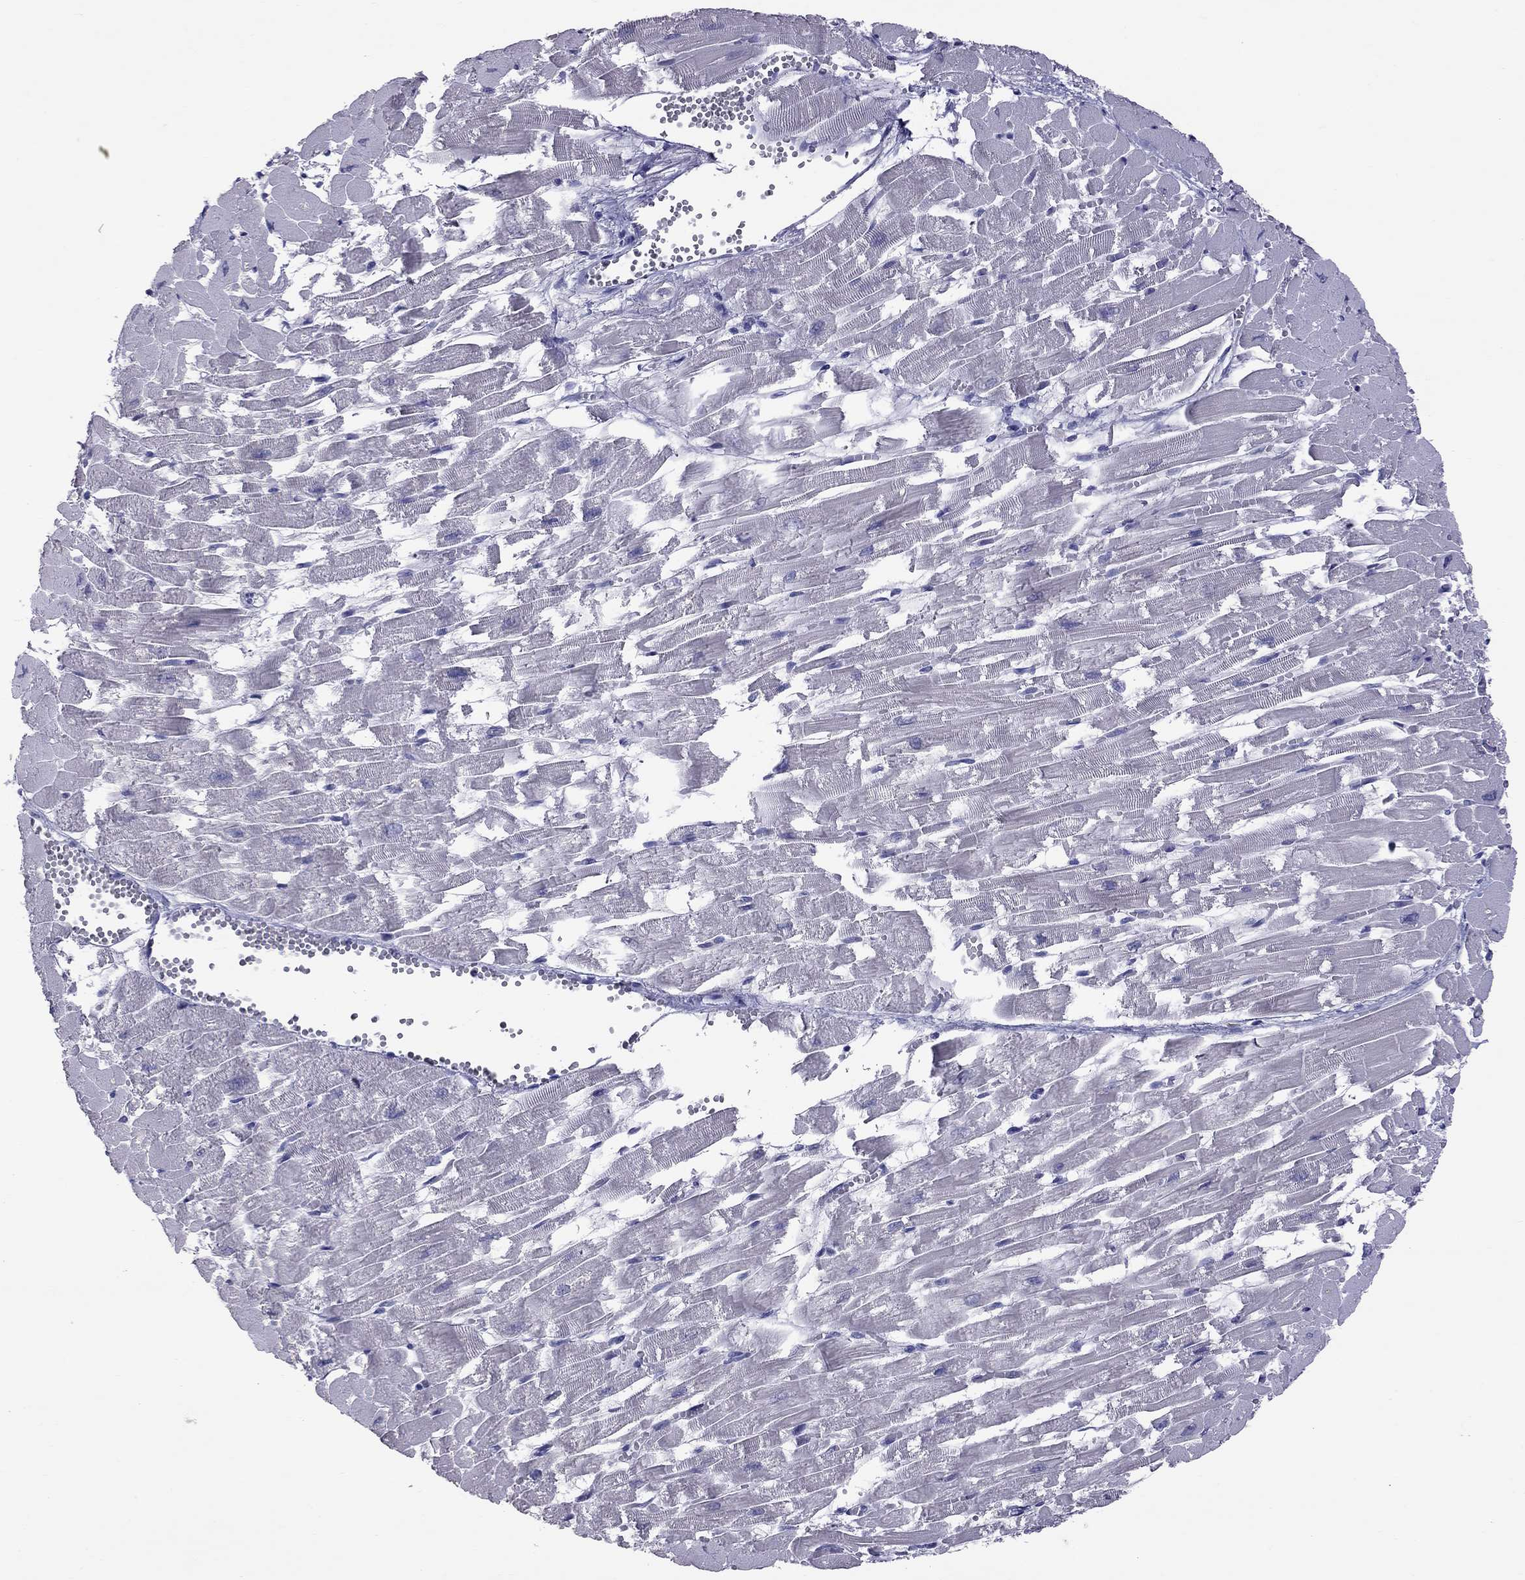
{"staining": {"intensity": "negative", "quantity": "none", "location": "none"}, "tissue": "heart muscle", "cell_type": "Cardiomyocytes", "image_type": "normal", "snomed": [{"axis": "morphology", "description": "Normal tissue, NOS"}, {"axis": "topography", "description": "Heart"}], "caption": "Cardiomyocytes show no significant protein expression in benign heart muscle. Nuclei are stained in blue.", "gene": "CFAP91", "patient": {"sex": "female", "age": 52}}